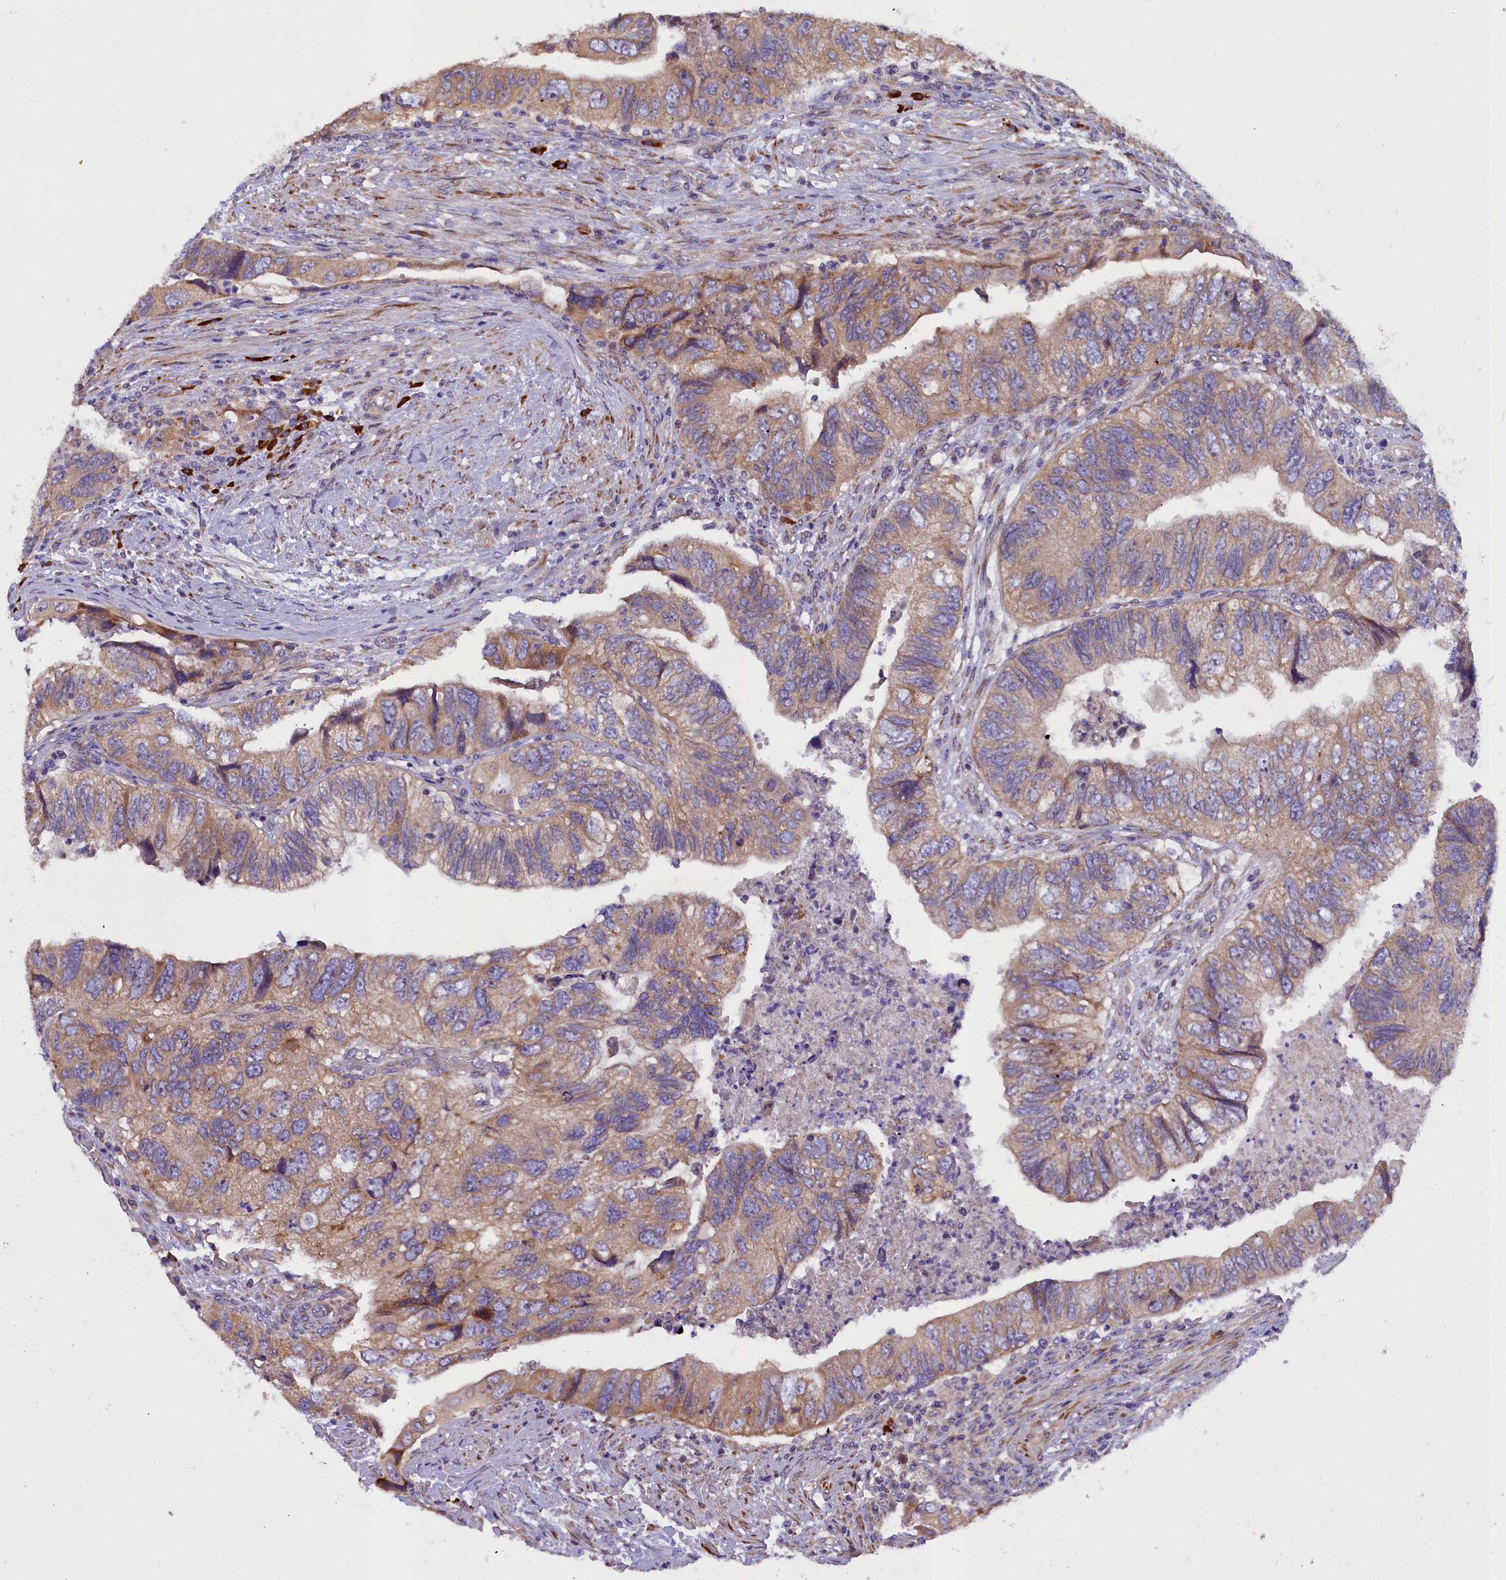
{"staining": {"intensity": "moderate", "quantity": ">75%", "location": "cytoplasmic/membranous,nuclear"}, "tissue": "colorectal cancer", "cell_type": "Tumor cells", "image_type": "cancer", "snomed": [{"axis": "morphology", "description": "Adenocarcinoma, NOS"}, {"axis": "topography", "description": "Rectum"}], "caption": "Colorectal adenocarcinoma tissue shows moderate cytoplasmic/membranous and nuclear staining in approximately >75% of tumor cells", "gene": "FRY", "patient": {"sex": "male", "age": 63}}